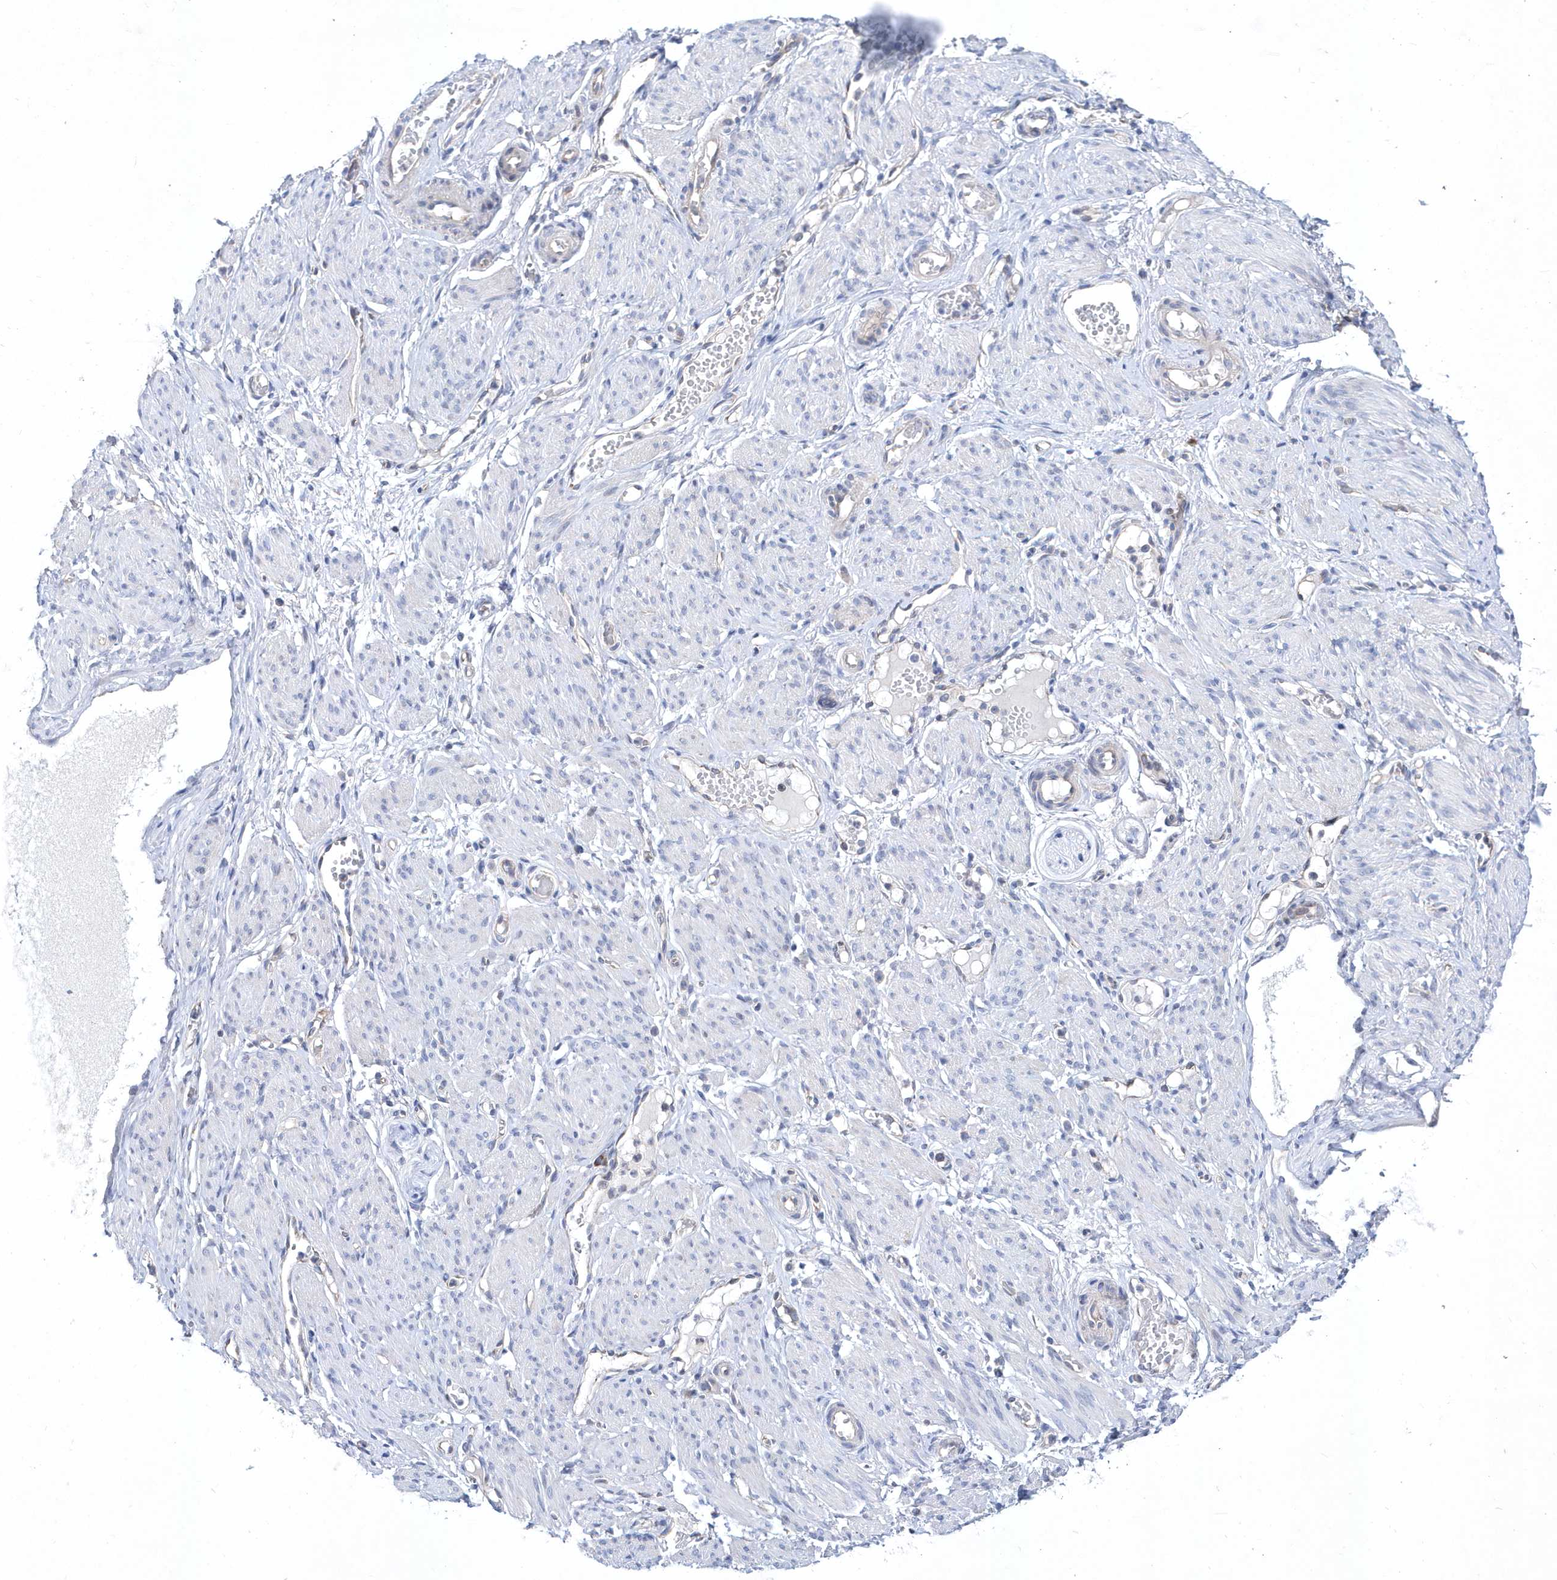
{"staining": {"intensity": "negative", "quantity": "none", "location": "none"}, "tissue": "soft tissue", "cell_type": "Chondrocytes", "image_type": "normal", "snomed": [{"axis": "morphology", "description": "Normal tissue, NOS"}, {"axis": "topography", "description": "Smooth muscle"}, {"axis": "topography", "description": "Peripheral nerve tissue"}], "caption": "Chondrocytes show no significant protein staining in normal soft tissue. The staining is performed using DAB (3,3'-diaminobenzidine) brown chromogen with nuclei counter-stained in using hematoxylin.", "gene": "JKAMP", "patient": {"sex": "female", "age": 39}}